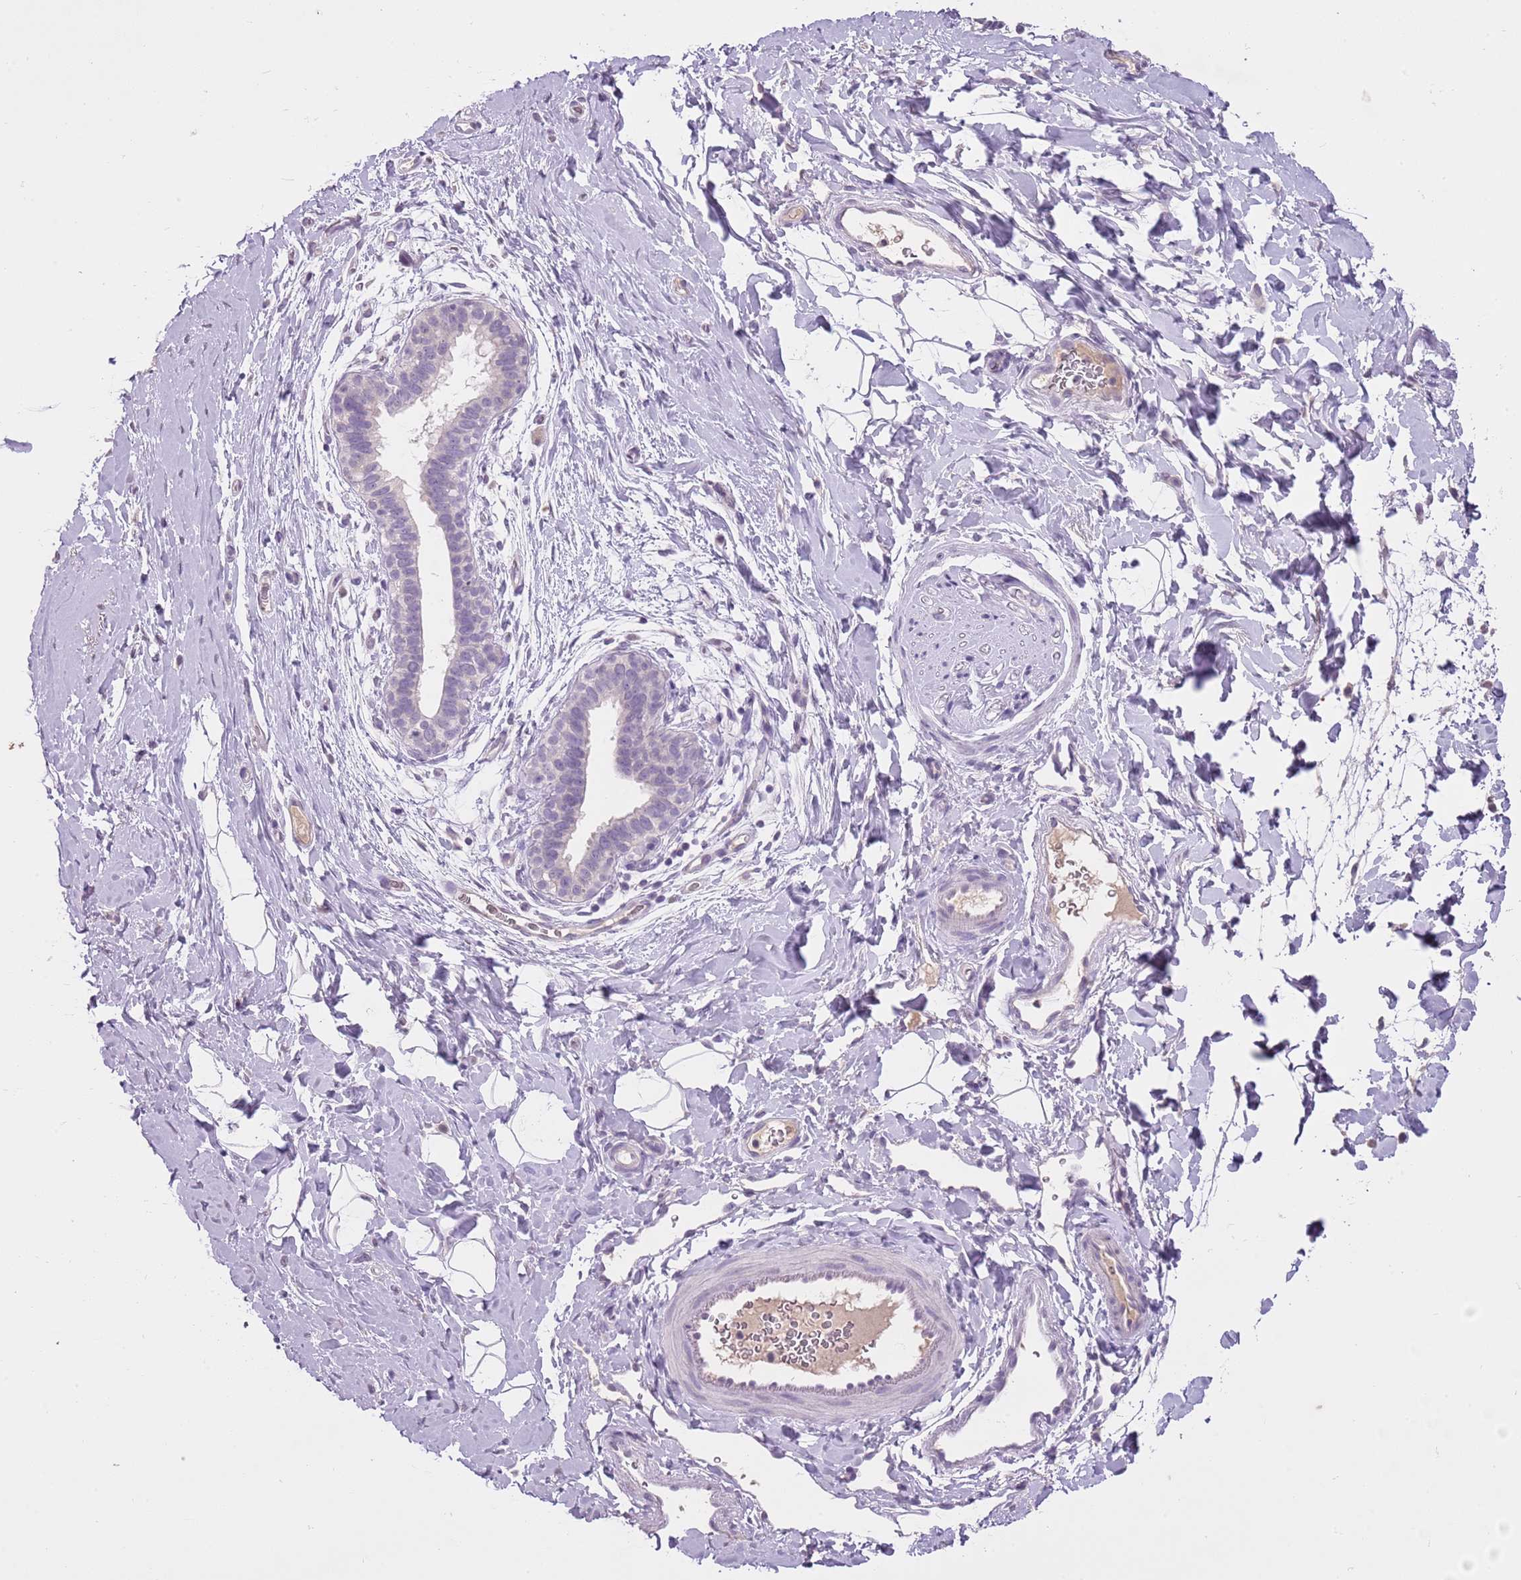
{"staining": {"intensity": "negative", "quantity": "none", "location": "none"}, "tissue": "adipose tissue", "cell_type": "Adipocytes", "image_type": "normal", "snomed": [{"axis": "morphology", "description": "Normal tissue, NOS"}, {"axis": "topography", "description": "Breast"}], "caption": "The immunohistochemistry (IHC) photomicrograph has no significant positivity in adipocytes of adipose tissue.", "gene": "SLC35E3", "patient": {"sex": "female", "age": 26}}